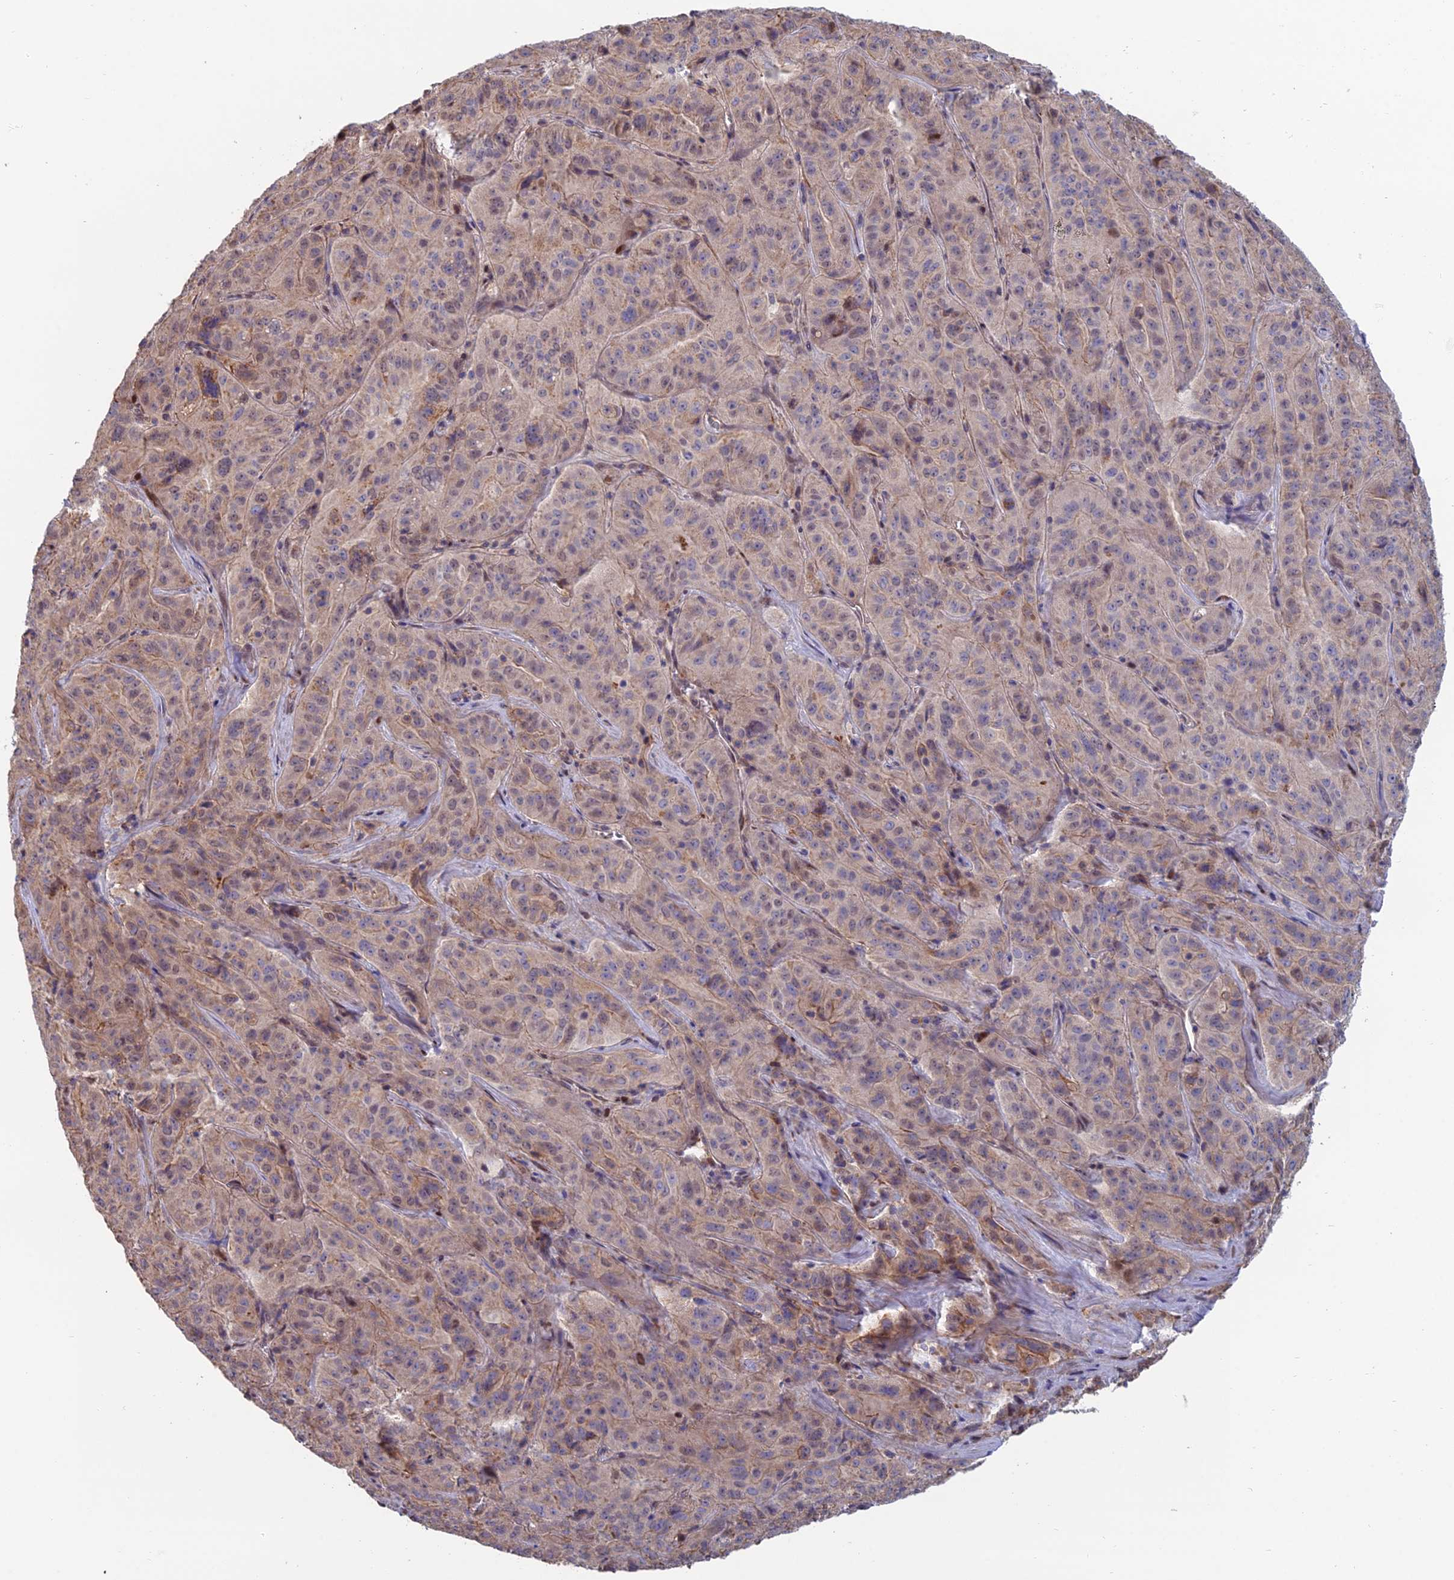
{"staining": {"intensity": "negative", "quantity": "none", "location": "none"}, "tissue": "pancreatic cancer", "cell_type": "Tumor cells", "image_type": "cancer", "snomed": [{"axis": "morphology", "description": "Adenocarcinoma, NOS"}, {"axis": "topography", "description": "Pancreas"}], "caption": "Tumor cells are negative for protein expression in human pancreatic adenocarcinoma.", "gene": "CCDC183", "patient": {"sex": "male", "age": 63}}